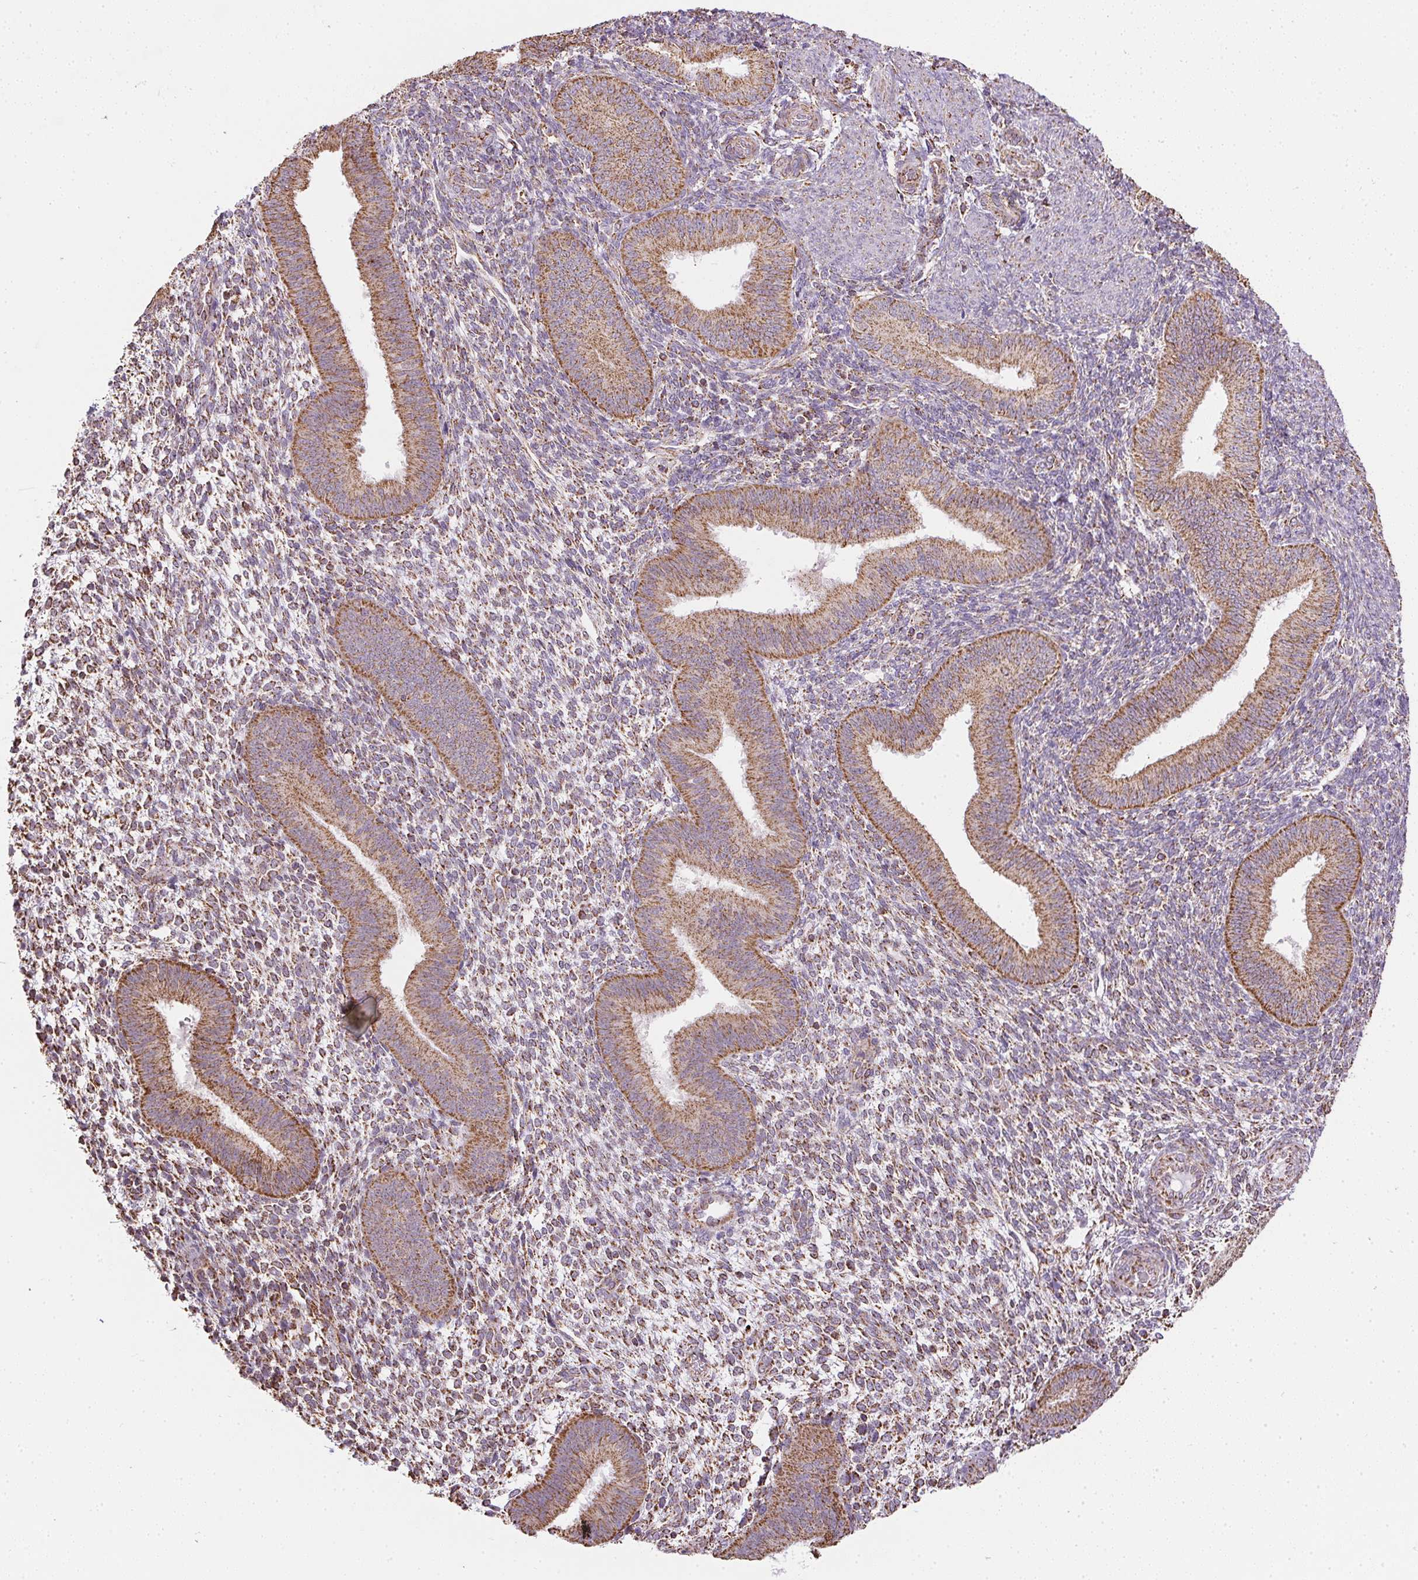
{"staining": {"intensity": "moderate", "quantity": ">75%", "location": "cytoplasmic/membranous"}, "tissue": "endometrium", "cell_type": "Cells in endometrial stroma", "image_type": "normal", "snomed": [{"axis": "morphology", "description": "Normal tissue, NOS"}, {"axis": "topography", "description": "Endometrium"}], "caption": "This is a histology image of immunohistochemistry staining of unremarkable endometrium, which shows moderate expression in the cytoplasmic/membranous of cells in endometrial stroma.", "gene": "MAPK11", "patient": {"sex": "female", "age": 39}}